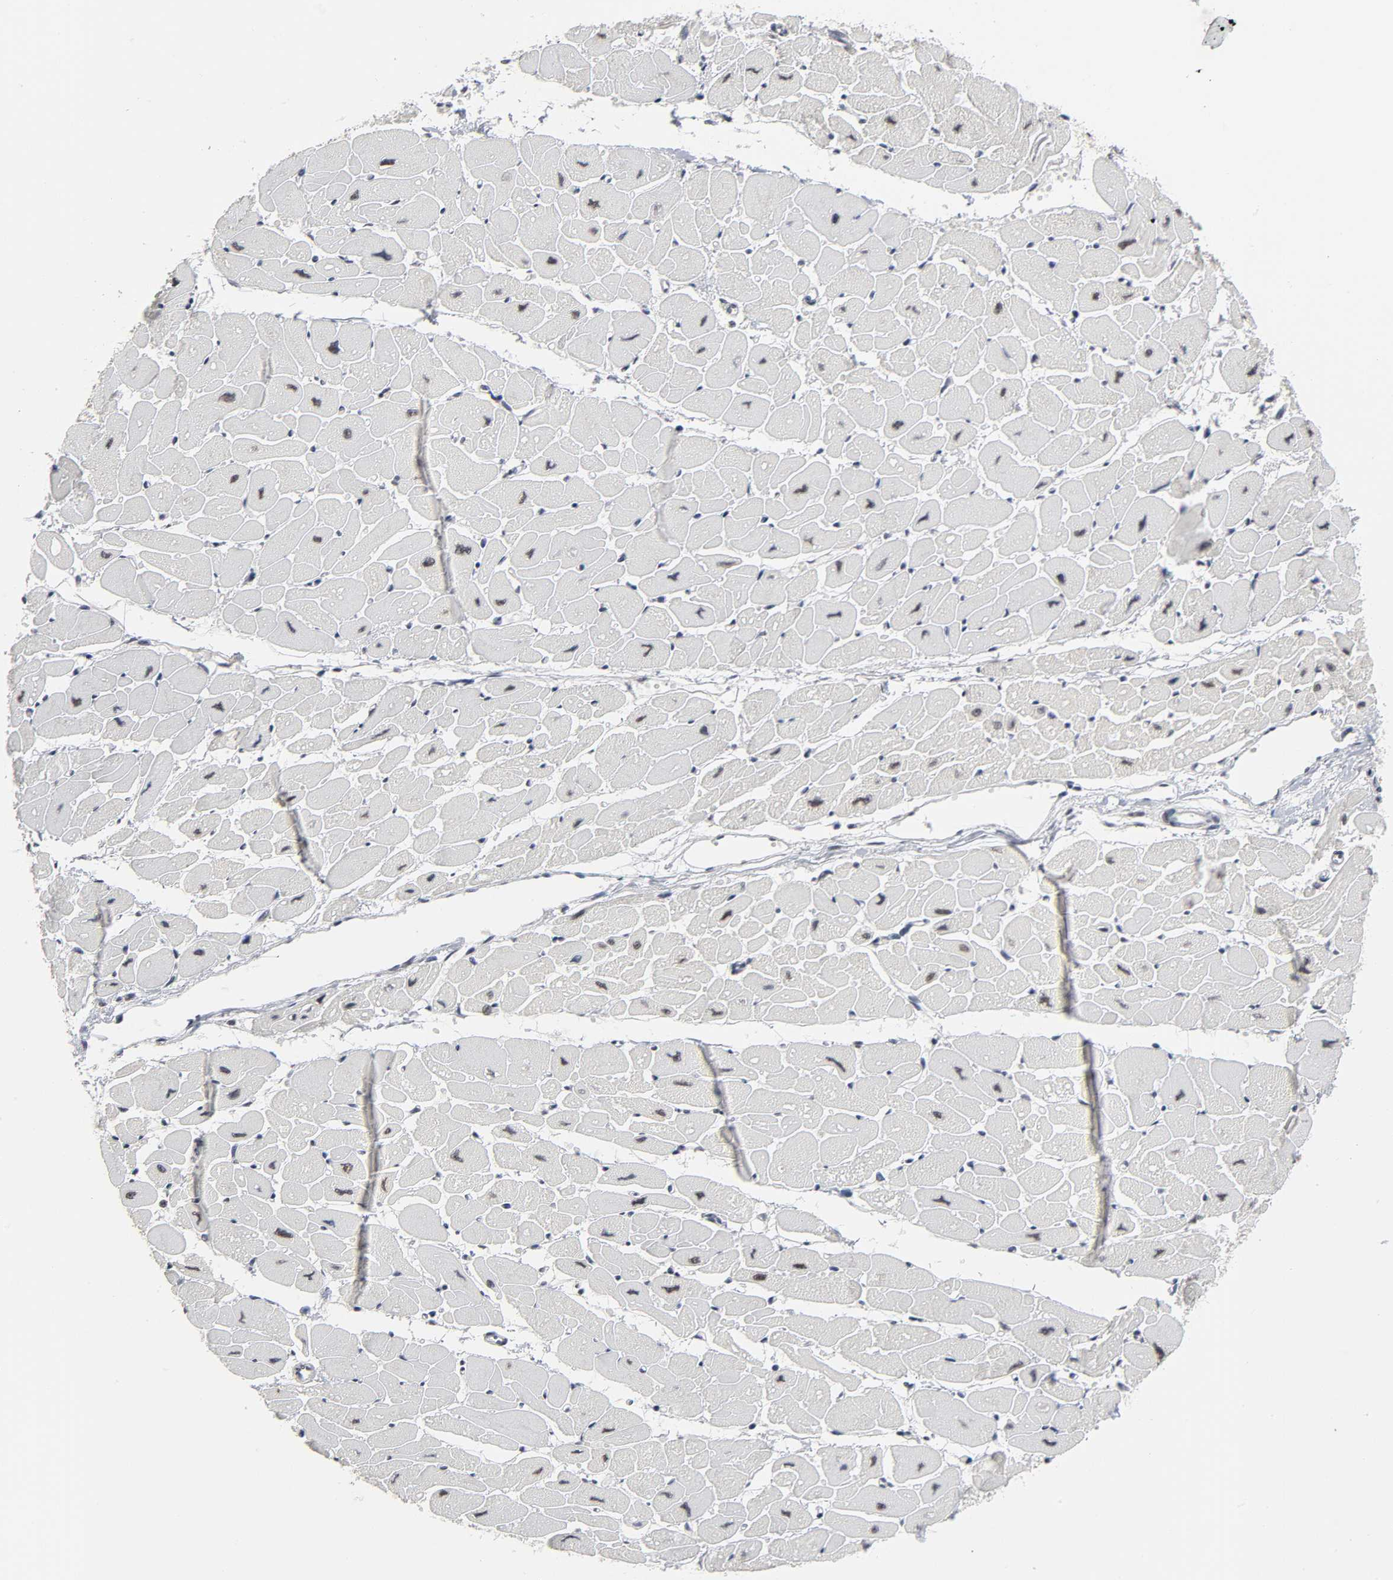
{"staining": {"intensity": "weak", "quantity": "25%-75%", "location": "nuclear"}, "tissue": "heart muscle", "cell_type": "Cardiomyocytes", "image_type": "normal", "snomed": [{"axis": "morphology", "description": "Normal tissue, NOS"}, {"axis": "topography", "description": "Heart"}], "caption": "The histopathology image displays immunohistochemical staining of benign heart muscle. There is weak nuclear staining is identified in approximately 25%-75% of cardiomyocytes.", "gene": "TRIM33", "patient": {"sex": "female", "age": 54}}